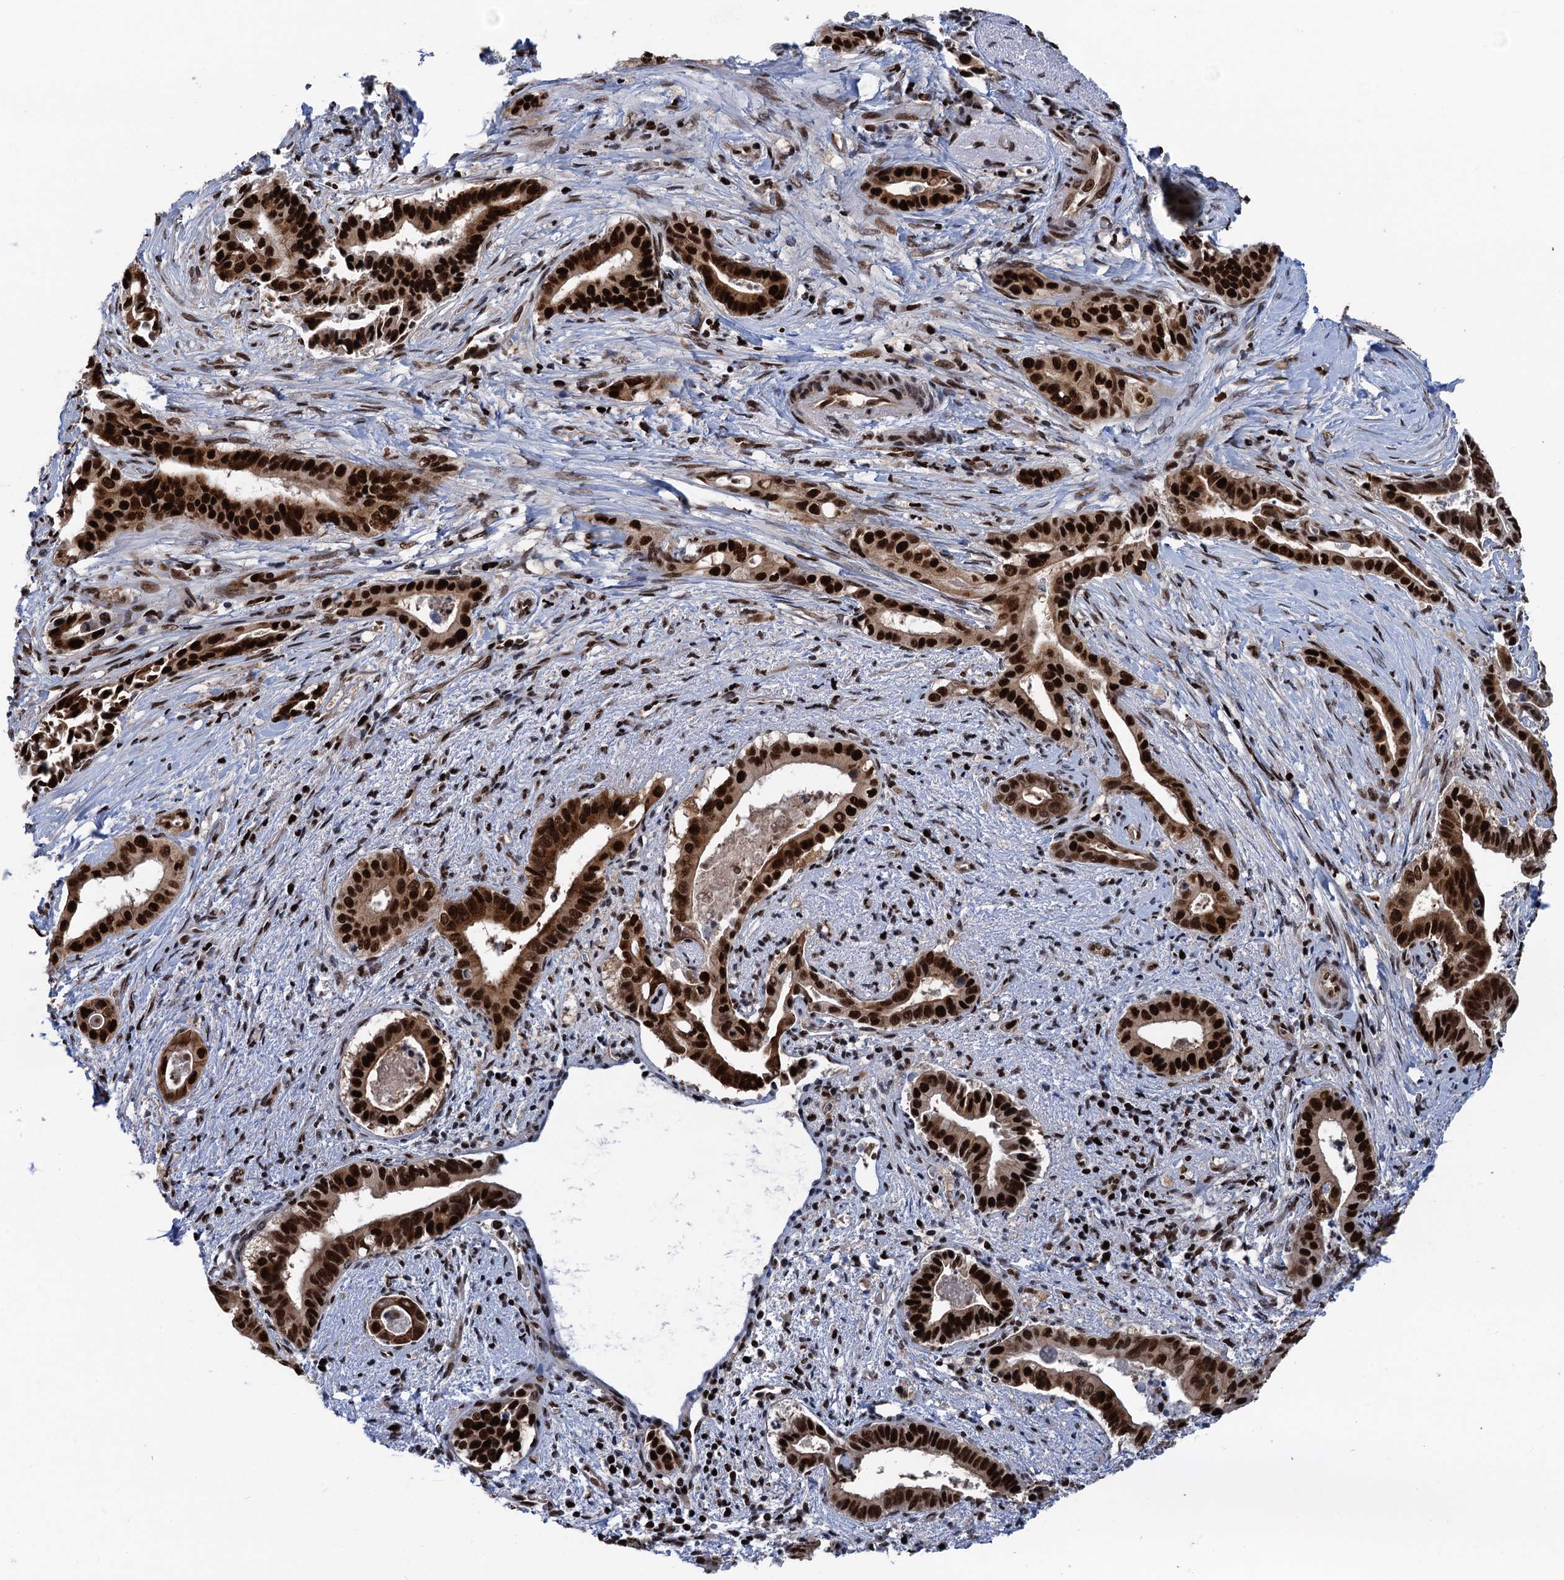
{"staining": {"intensity": "strong", "quantity": ">75%", "location": "cytoplasmic/membranous,nuclear"}, "tissue": "pancreatic cancer", "cell_type": "Tumor cells", "image_type": "cancer", "snomed": [{"axis": "morphology", "description": "Adenocarcinoma, NOS"}, {"axis": "topography", "description": "Pancreas"}], "caption": "There is high levels of strong cytoplasmic/membranous and nuclear expression in tumor cells of adenocarcinoma (pancreatic), as demonstrated by immunohistochemical staining (brown color).", "gene": "PPP4R1", "patient": {"sex": "female", "age": 77}}